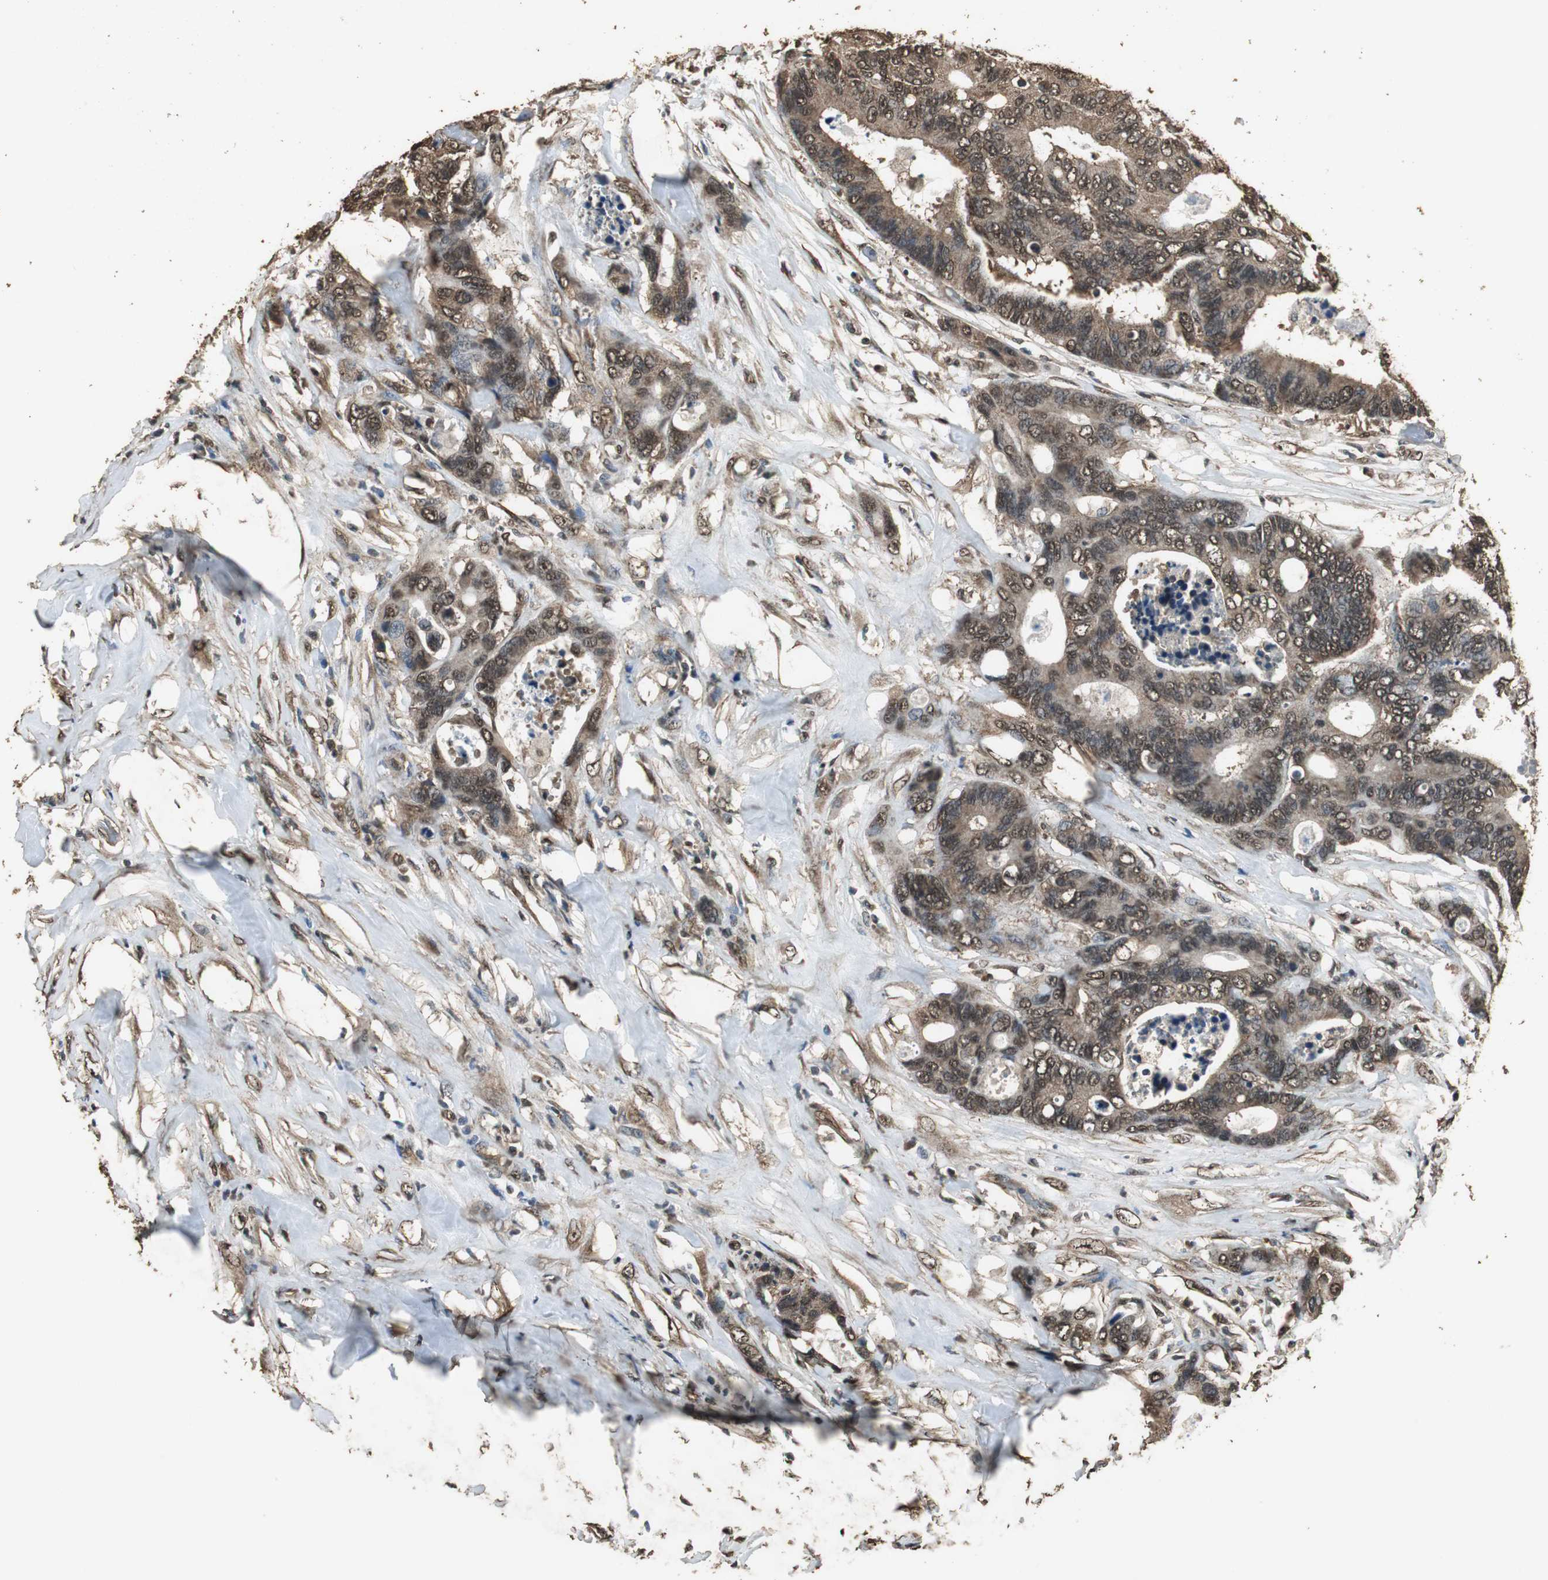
{"staining": {"intensity": "moderate", "quantity": ">75%", "location": "cytoplasmic/membranous,nuclear"}, "tissue": "colorectal cancer", "cell_type": "Tumor cells", "image_type": "cancer", "snomed": [{"axis": "morphology", "description": "Adenocarcinoma, NOS"}, {"axis": "topography", "description": "Rectum"}], "caption": "Protein expression analysis of adenocarcinoma (colorectal) exhibits moderate cytoplasmic/membranous and nuclear positivity in about >75% of tumor cells.", "gene": "PPP1R13B", "patient": {"sex": "male", "age": 55}}